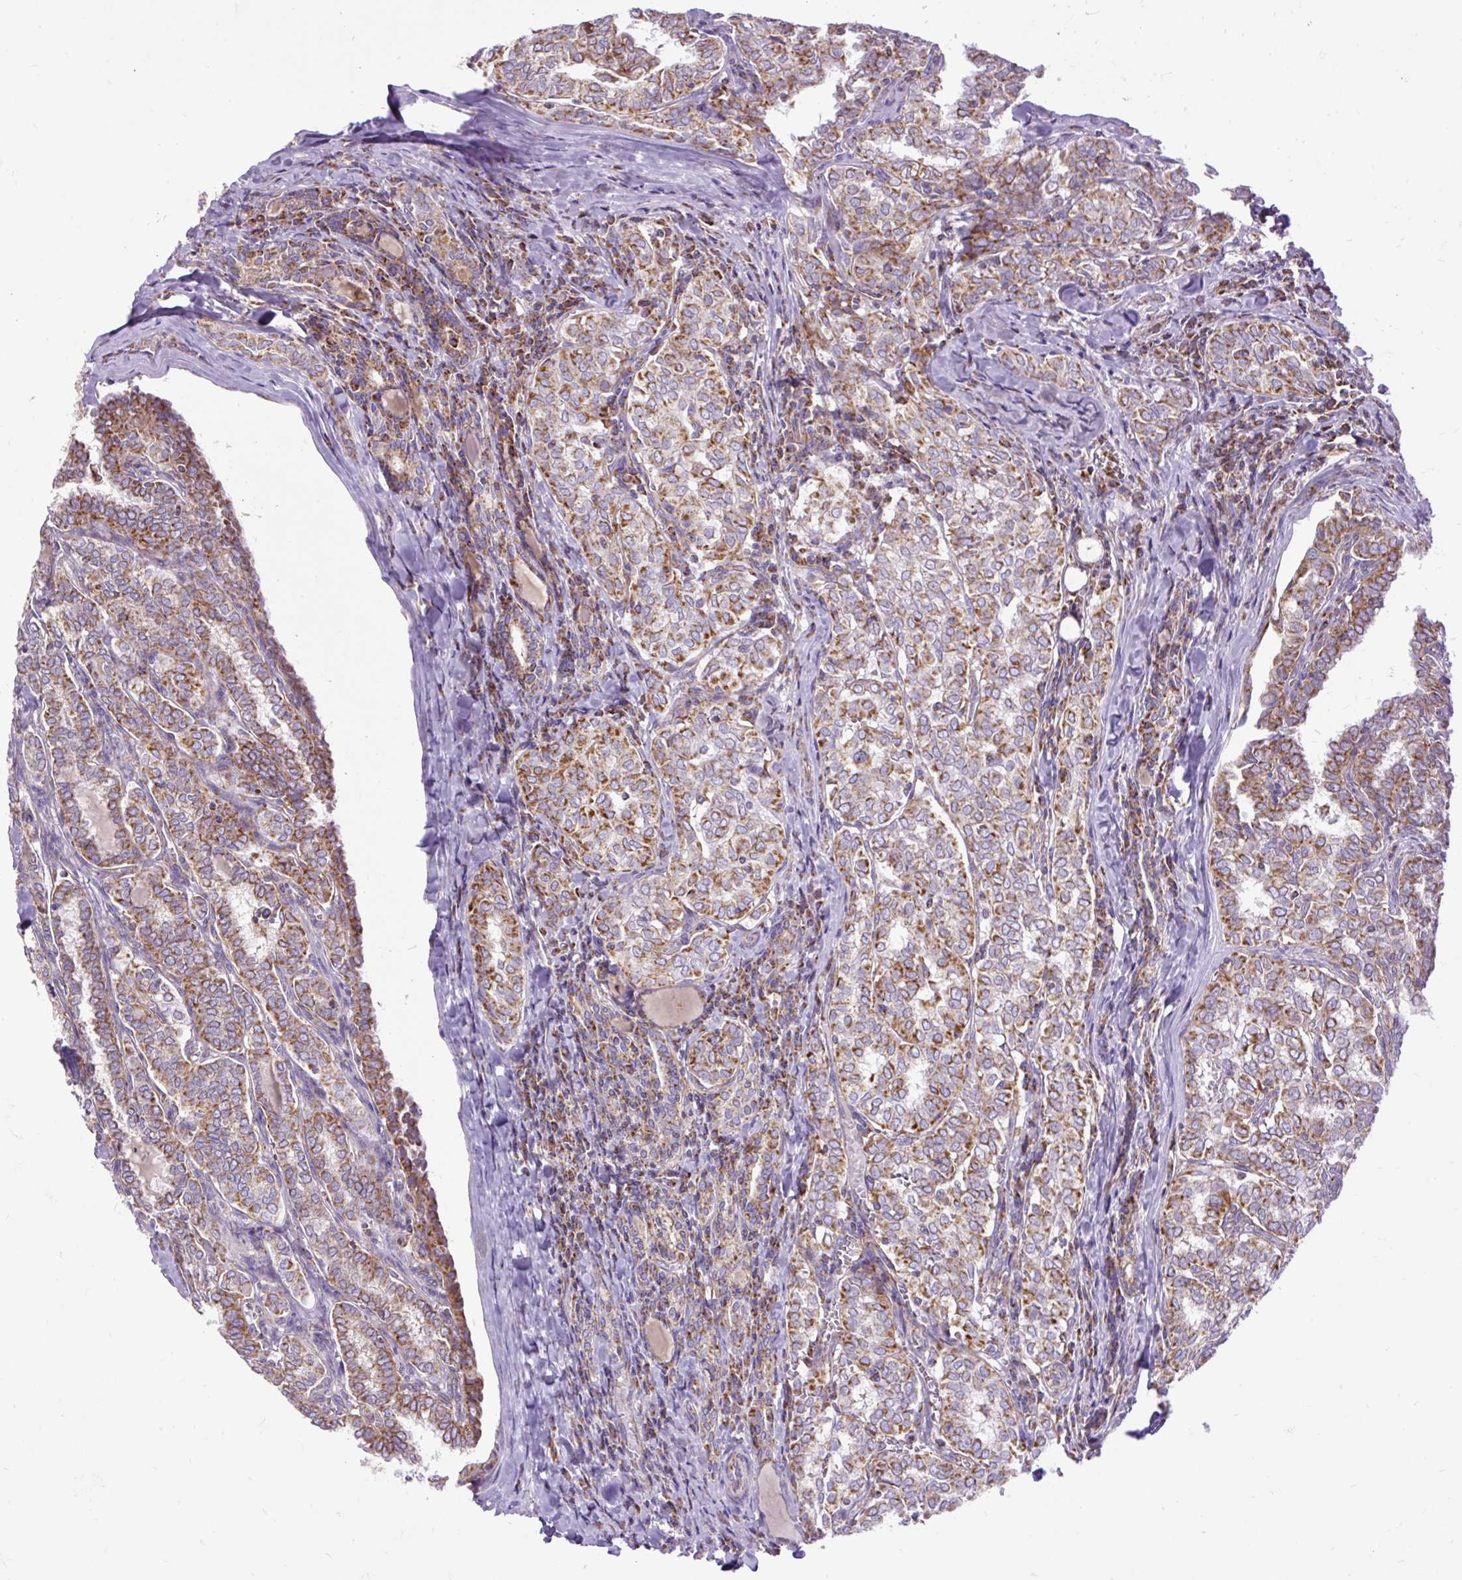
{"staining": {"intensity": "moderate", "quantity": ">75%", "location": "cytoplasmic/membranous"}, "tissue": "thyroid cancer", "cell_type": "Tumor cells", "image_type": "cancer", "snomed": [{"axis": "morphology", "description": "Papillary adenocarcinoma, NOS"}, {"axis": "topography", "description": "Thyroid gland"}], "caption": "IHC (DAB (3,3'-diaminobenzidine)) staining of human thyroid cancer (papillary adenocarcinoma) exhibits moderate cytoplasmic/membranous protein positivity in about >75% of tumor cells.", "gene": "TOMM40", "patient": {"sex": "female", "age": 30}}